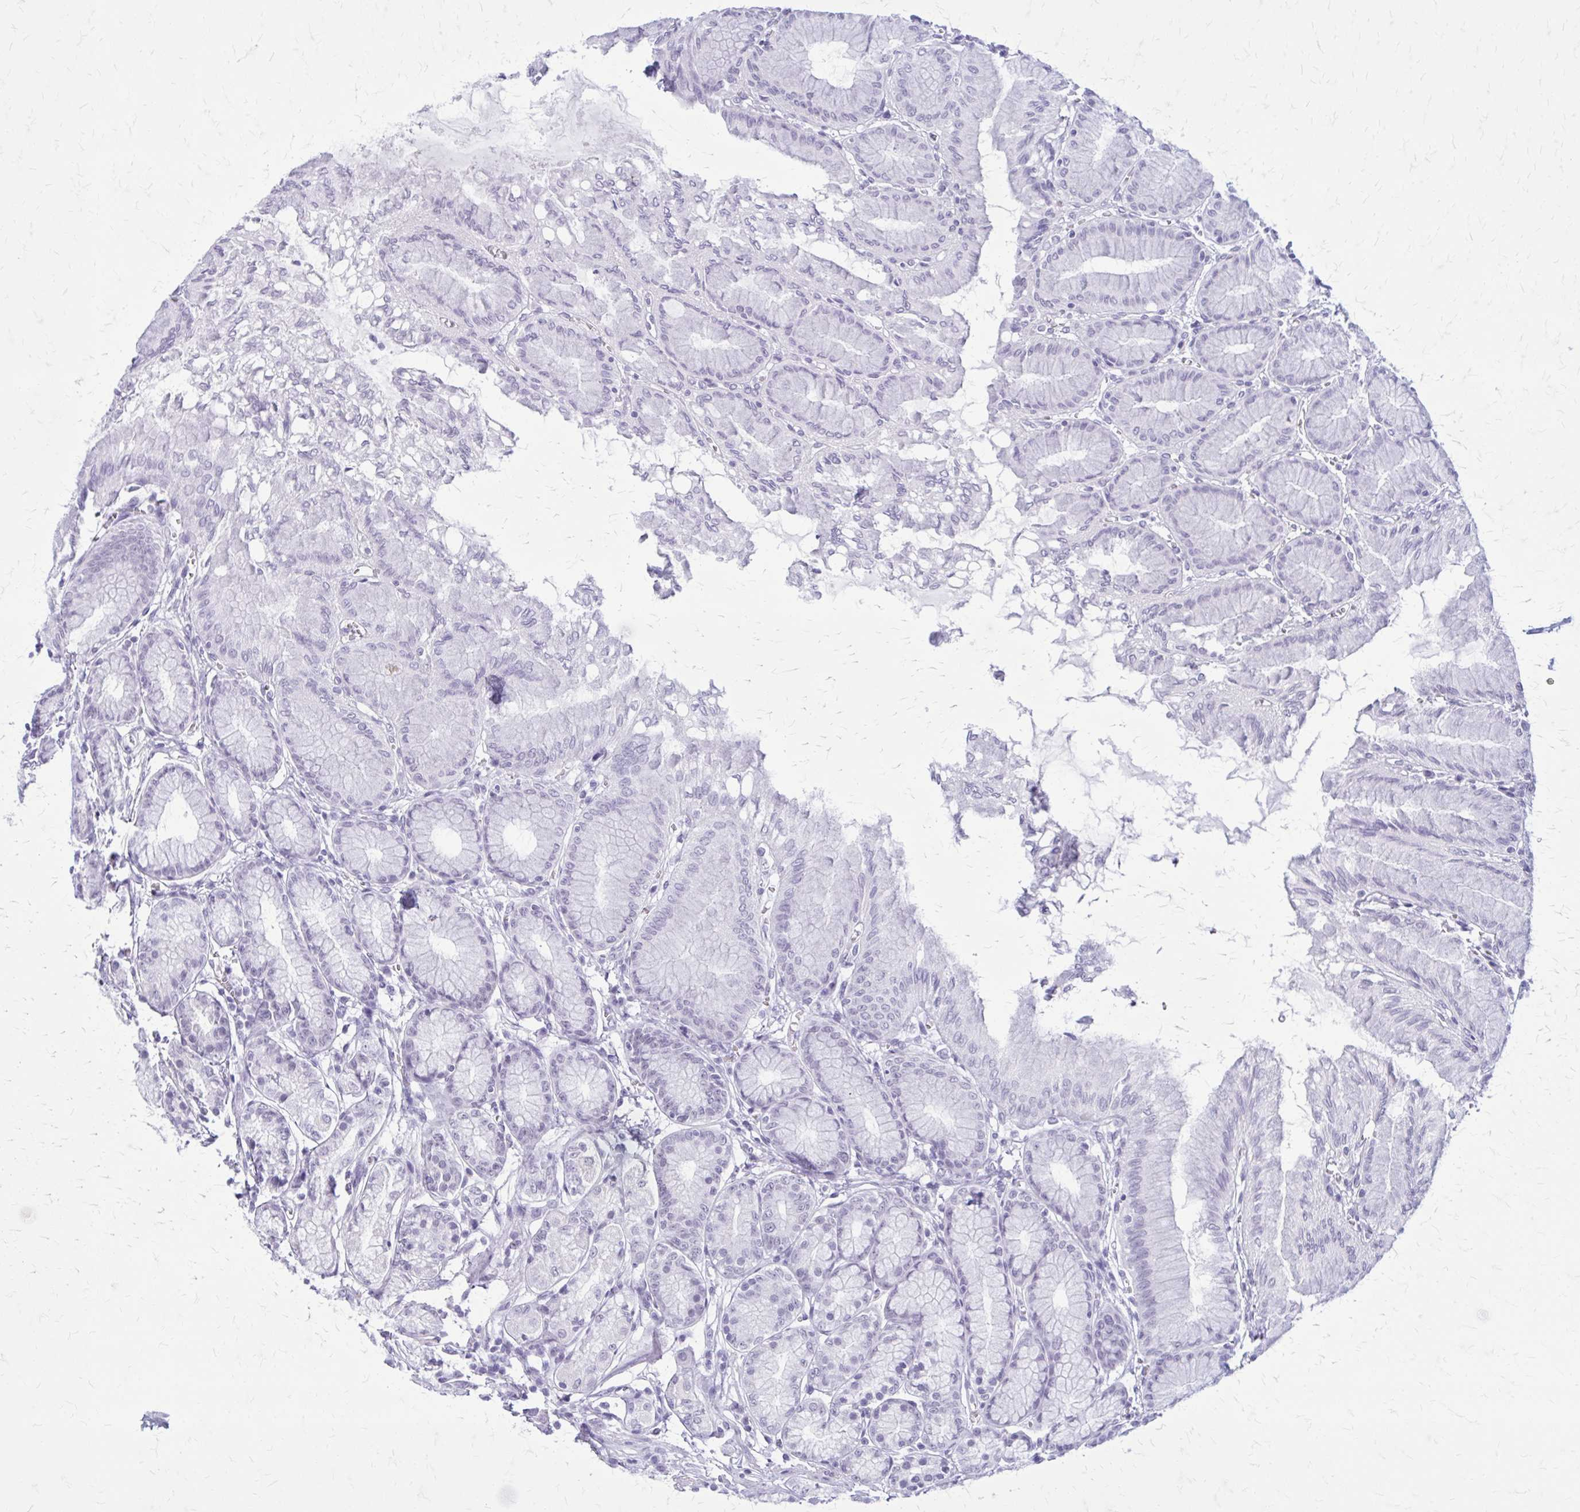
{"staining": {"intensity": "negative", "quantity": "none", "location": "none"}, "tissue": "stomach", "cell_type": "Glandular cells", "image_type": "normal", "snomed": [{"axis": "morphology", "description": "Normal tissue, NOS"}, {"axis": "topography", "description": "Stomach"}, {"axis": "topography", "description": "Stomach, lower"}], "caption": "Glandular cells show no significant protein expression in normal stomach.", "gene": "GAD1", "patient": {"sex": "male", "age": 76}}